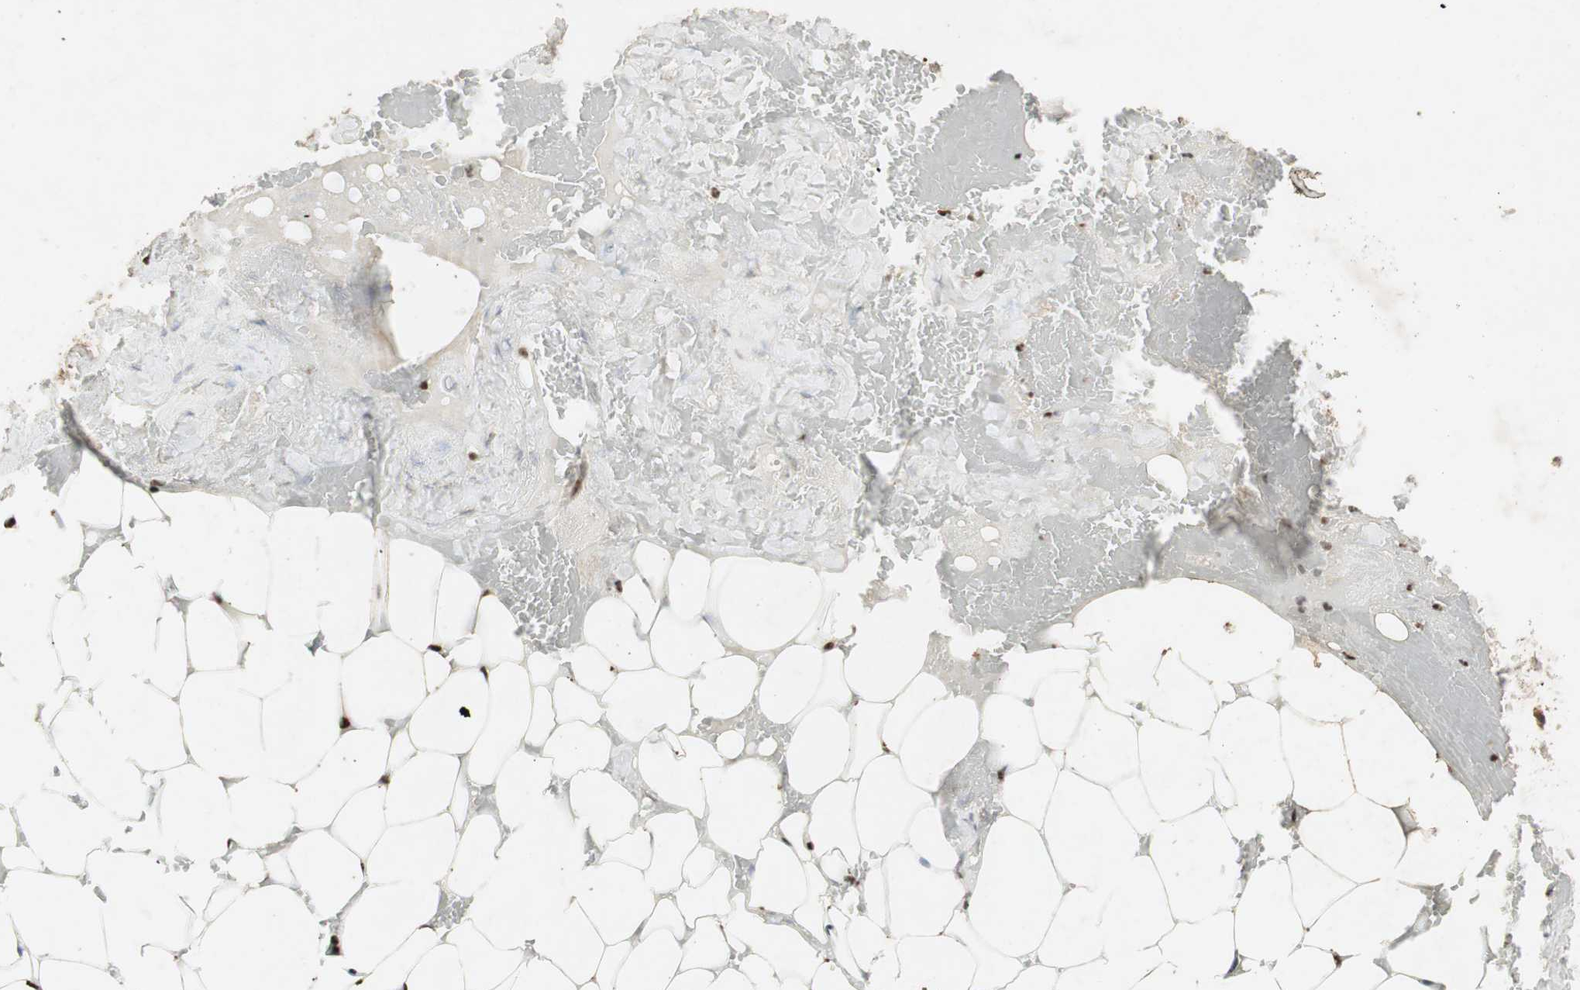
{"staining": {"intensity": "strong", "quantity": ">75%", "location": "nuclear"}, "tissue": "adipose tissue", "cell_type": "Adipocytes", "image_type": "normal", "snomed": [{"axis": "morphology", "description": "Normal tissue, NOS"}, {"axis": "topography", "description": "Peripheral nerve tissue"}], "caption": "Strong nuclear protein positivity is identified in approximately >75% of adipocytes in adipose tissue.", "gene": "NCBP3", "patient": {"sex": "male", "age": 70}}